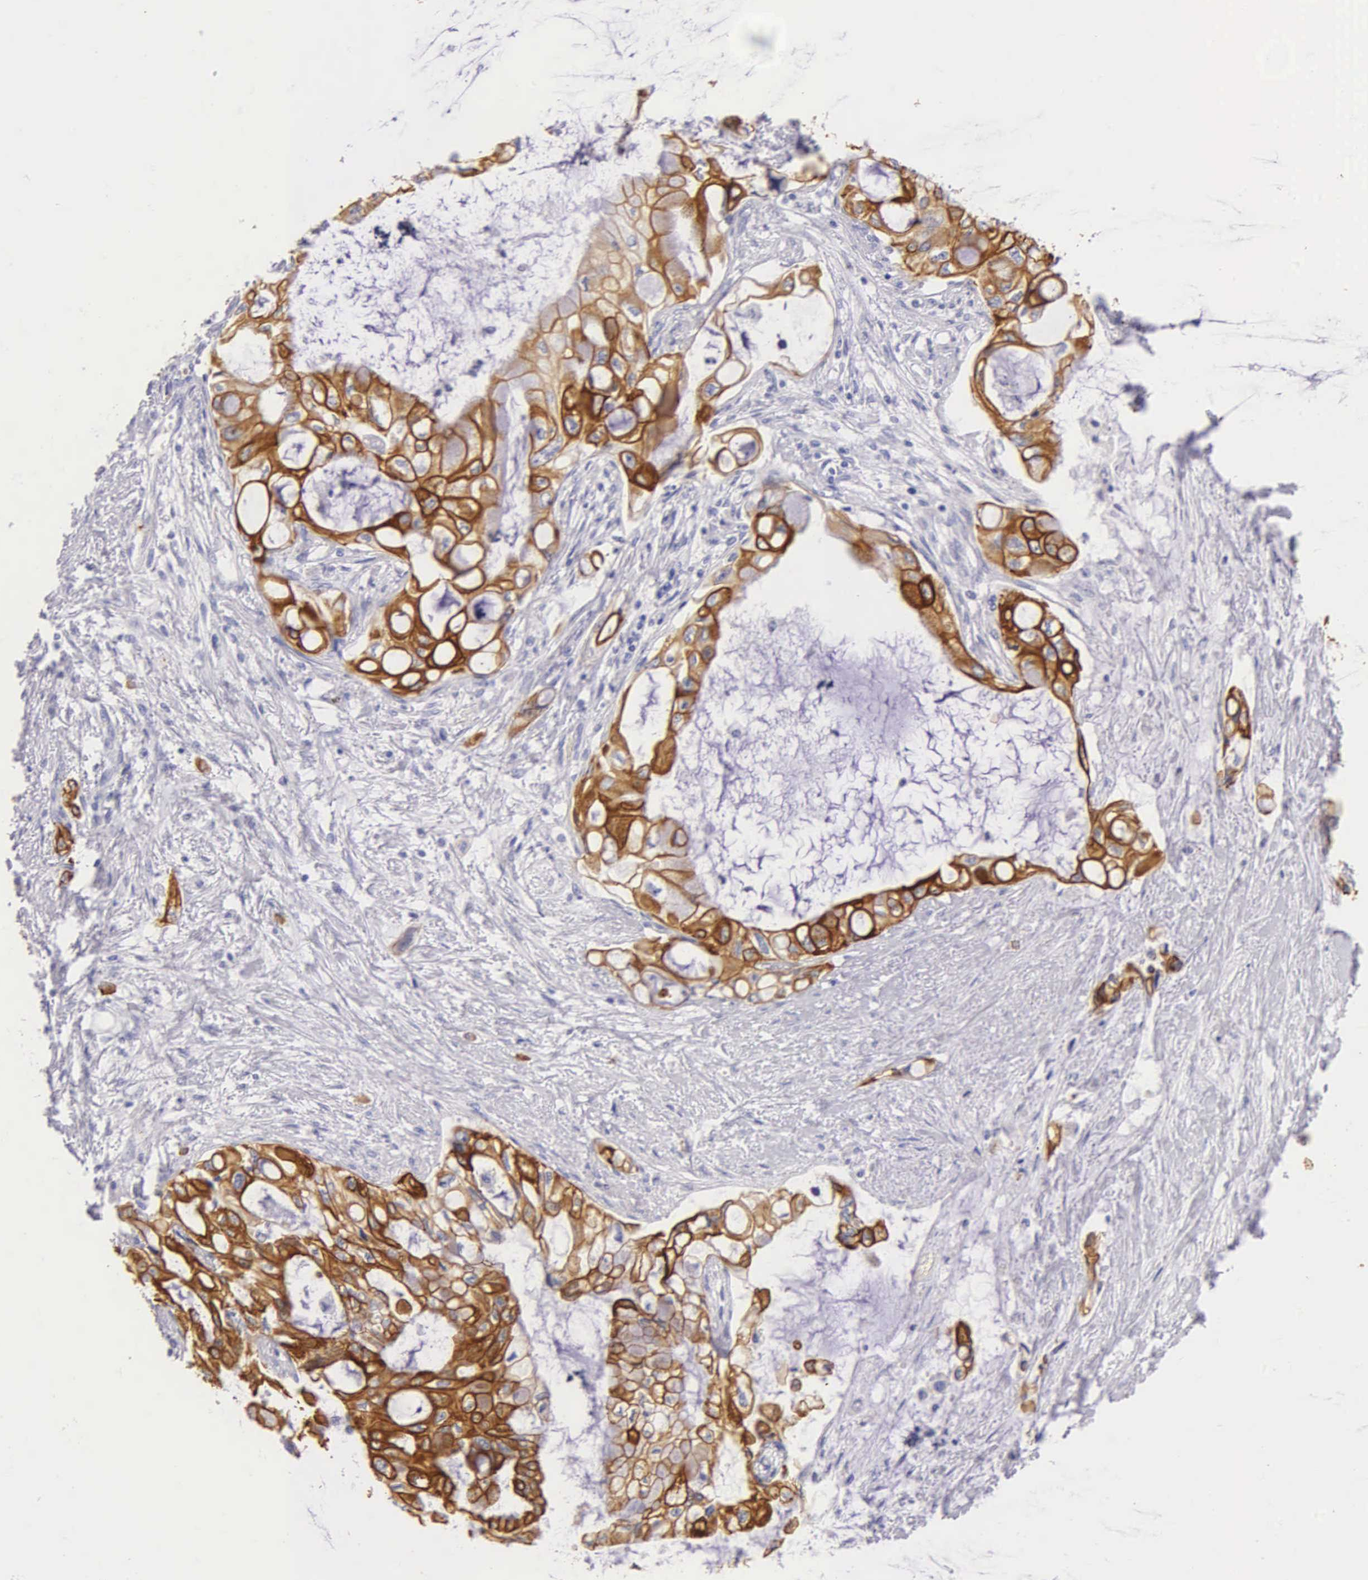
{"staining": {"intensity": "moderate", "quantity": "25%-75%", "location": "cytoplasmic/membranous"}, "tissue": "pancreatic cancer", "cell_type": "Tumor cells", "image_type": "cancer", "snomed": [{"axis": "morphology", "description": "Adenocarcinoma, NOS"}, {"axis": "topography", "description": "Pancreas"}], "caption": "High-power microscopy captured an immunohistochemistry photomicrograph of pancreatic cancer (adenocarcinoma), revealing moderate cytoplasmic/membranous staining in about 25%-75% of tumor cells.", "gene": "KRT17", "patient": {"sex": "female", "age": 70}}